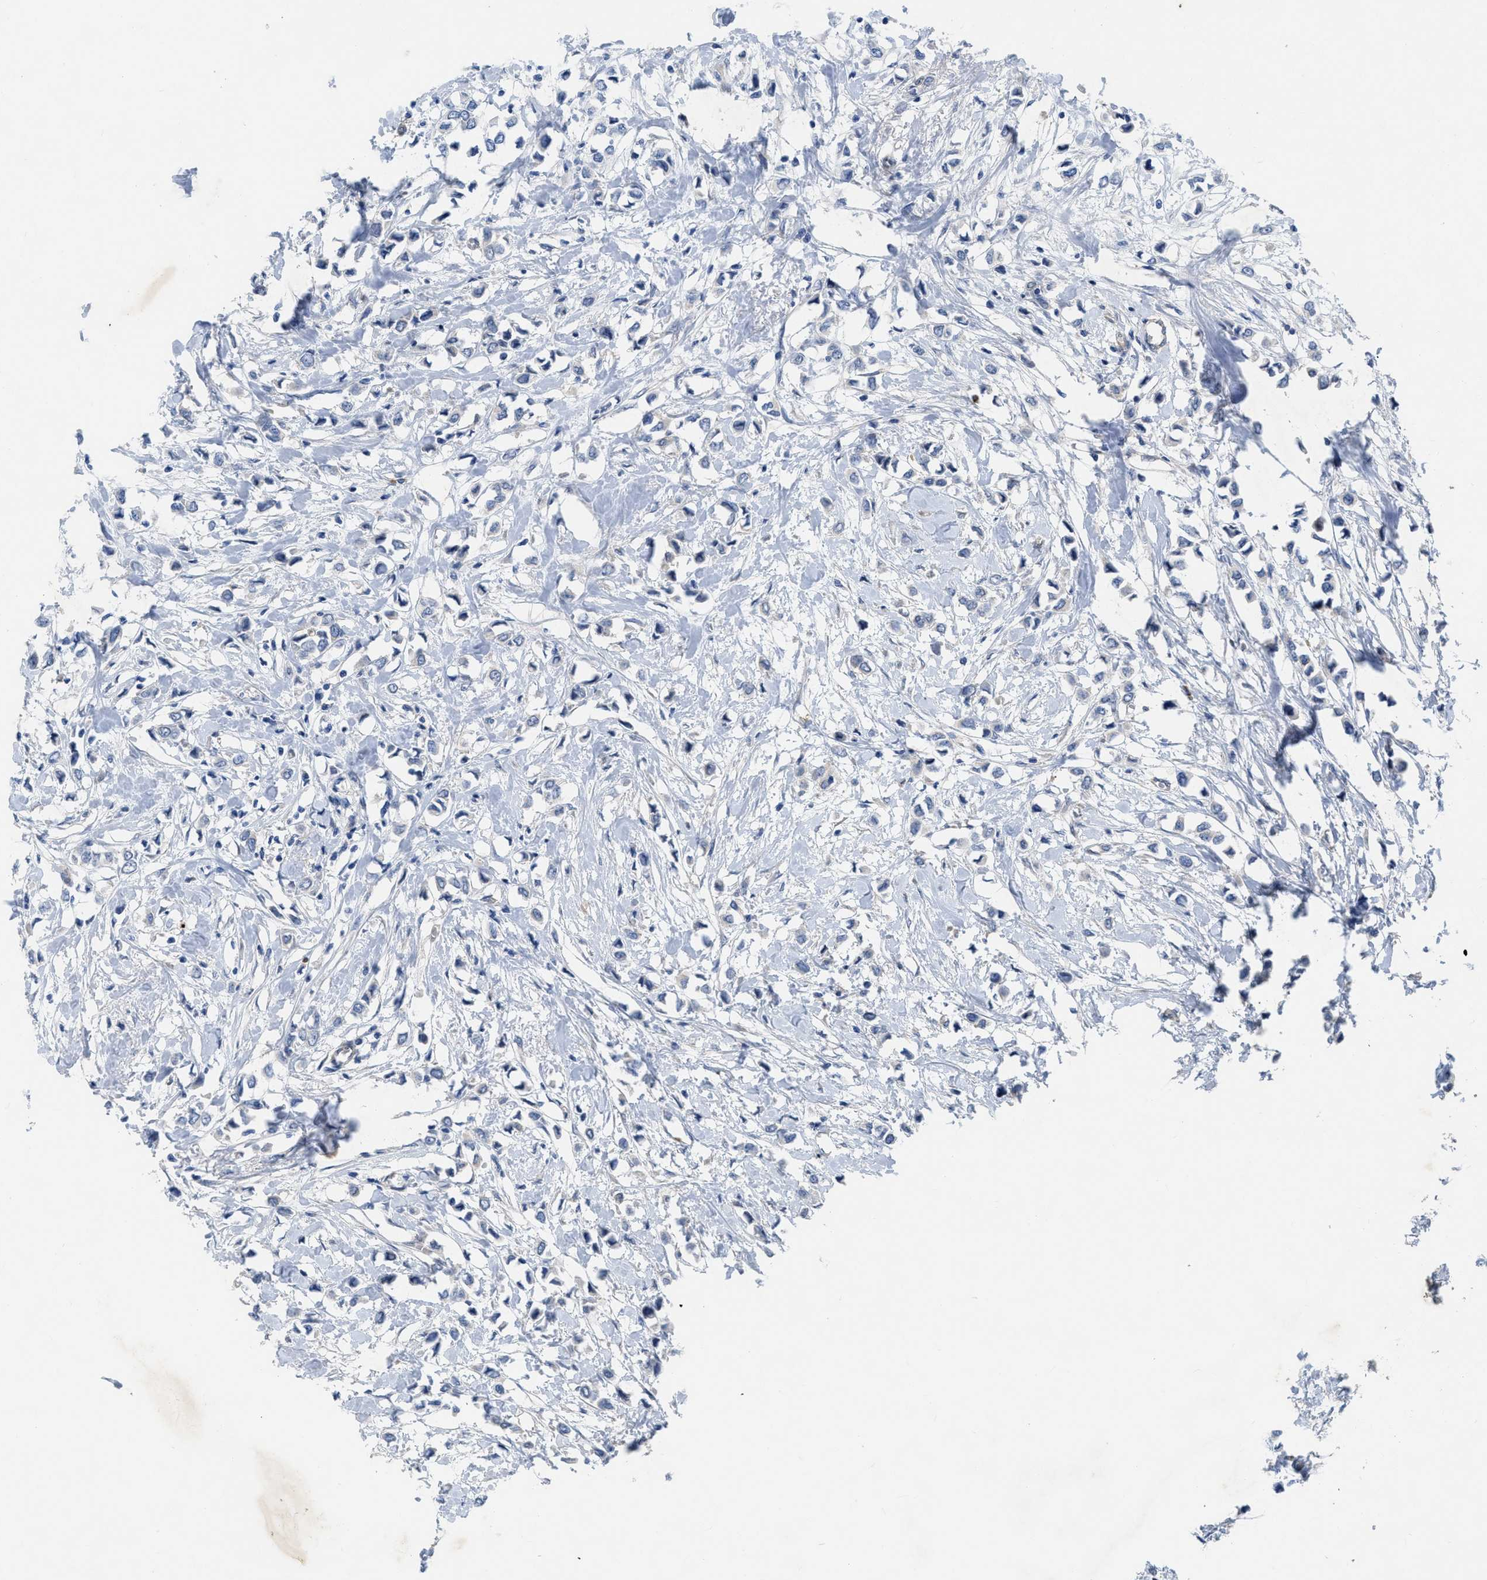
{"staining": {"intensity": "negative", "quantity": "none", "location": "none"}, "tissue": "breast cancer", "cell_type": "Tumor cells", "image_type": "cancer", "snomed": [{"axis": "morphology", "description": "Lobular carcinoma"}, {"axis": "topography", "description": "Breast"}], "caption": "Tumor cells are negative for brown protein staining in lobular carcinoma (breast).", "gene": "NDEL1", "patient": {"sex": "female", "age": 51}}